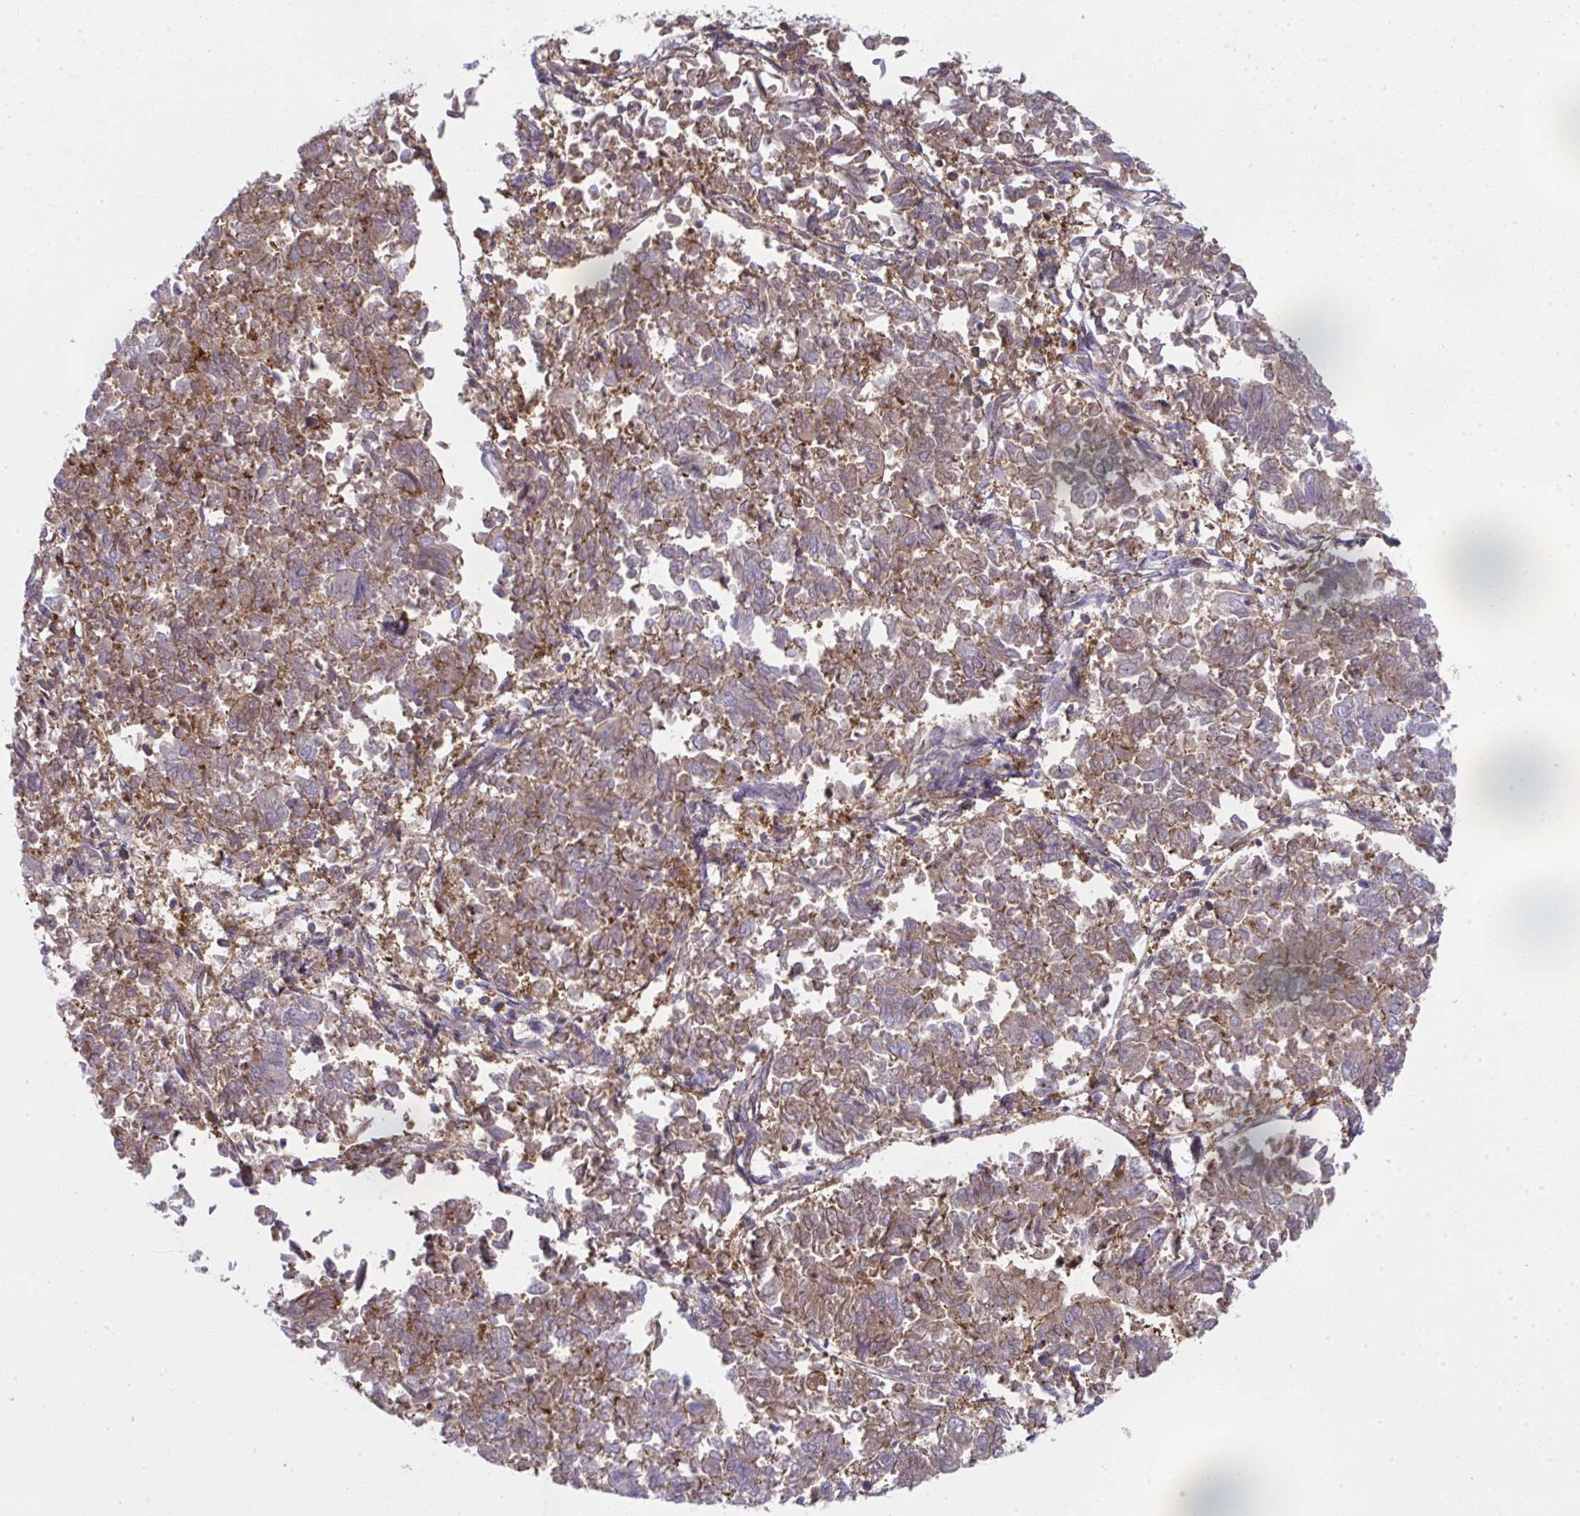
{"staining": {"intensity": "moderate", "quantity": ">75%", "location": "cytoplasmic/membranous"}, "tissue": "endometrial cancer", "cell_type": "Tumor cells", "image_type": "cancer", "snomed": [{"axis": "morphology", "description": "Adenocarcinoma, NOS"}, {"axis": "topography", "description": "Endometrium"}], "caption": "Endometrial cancer (adenocarcinoma) stained with IHC displays moderate cytoplasmic/membranous staining in about >75% of tumor cells. (Stains: DAB in brown, nuclei in blue, Microscopy: brightfield microscopy at high magnification).", "gene": "ALDH16A1", "patient": {"sex": "female", "age": 65}}